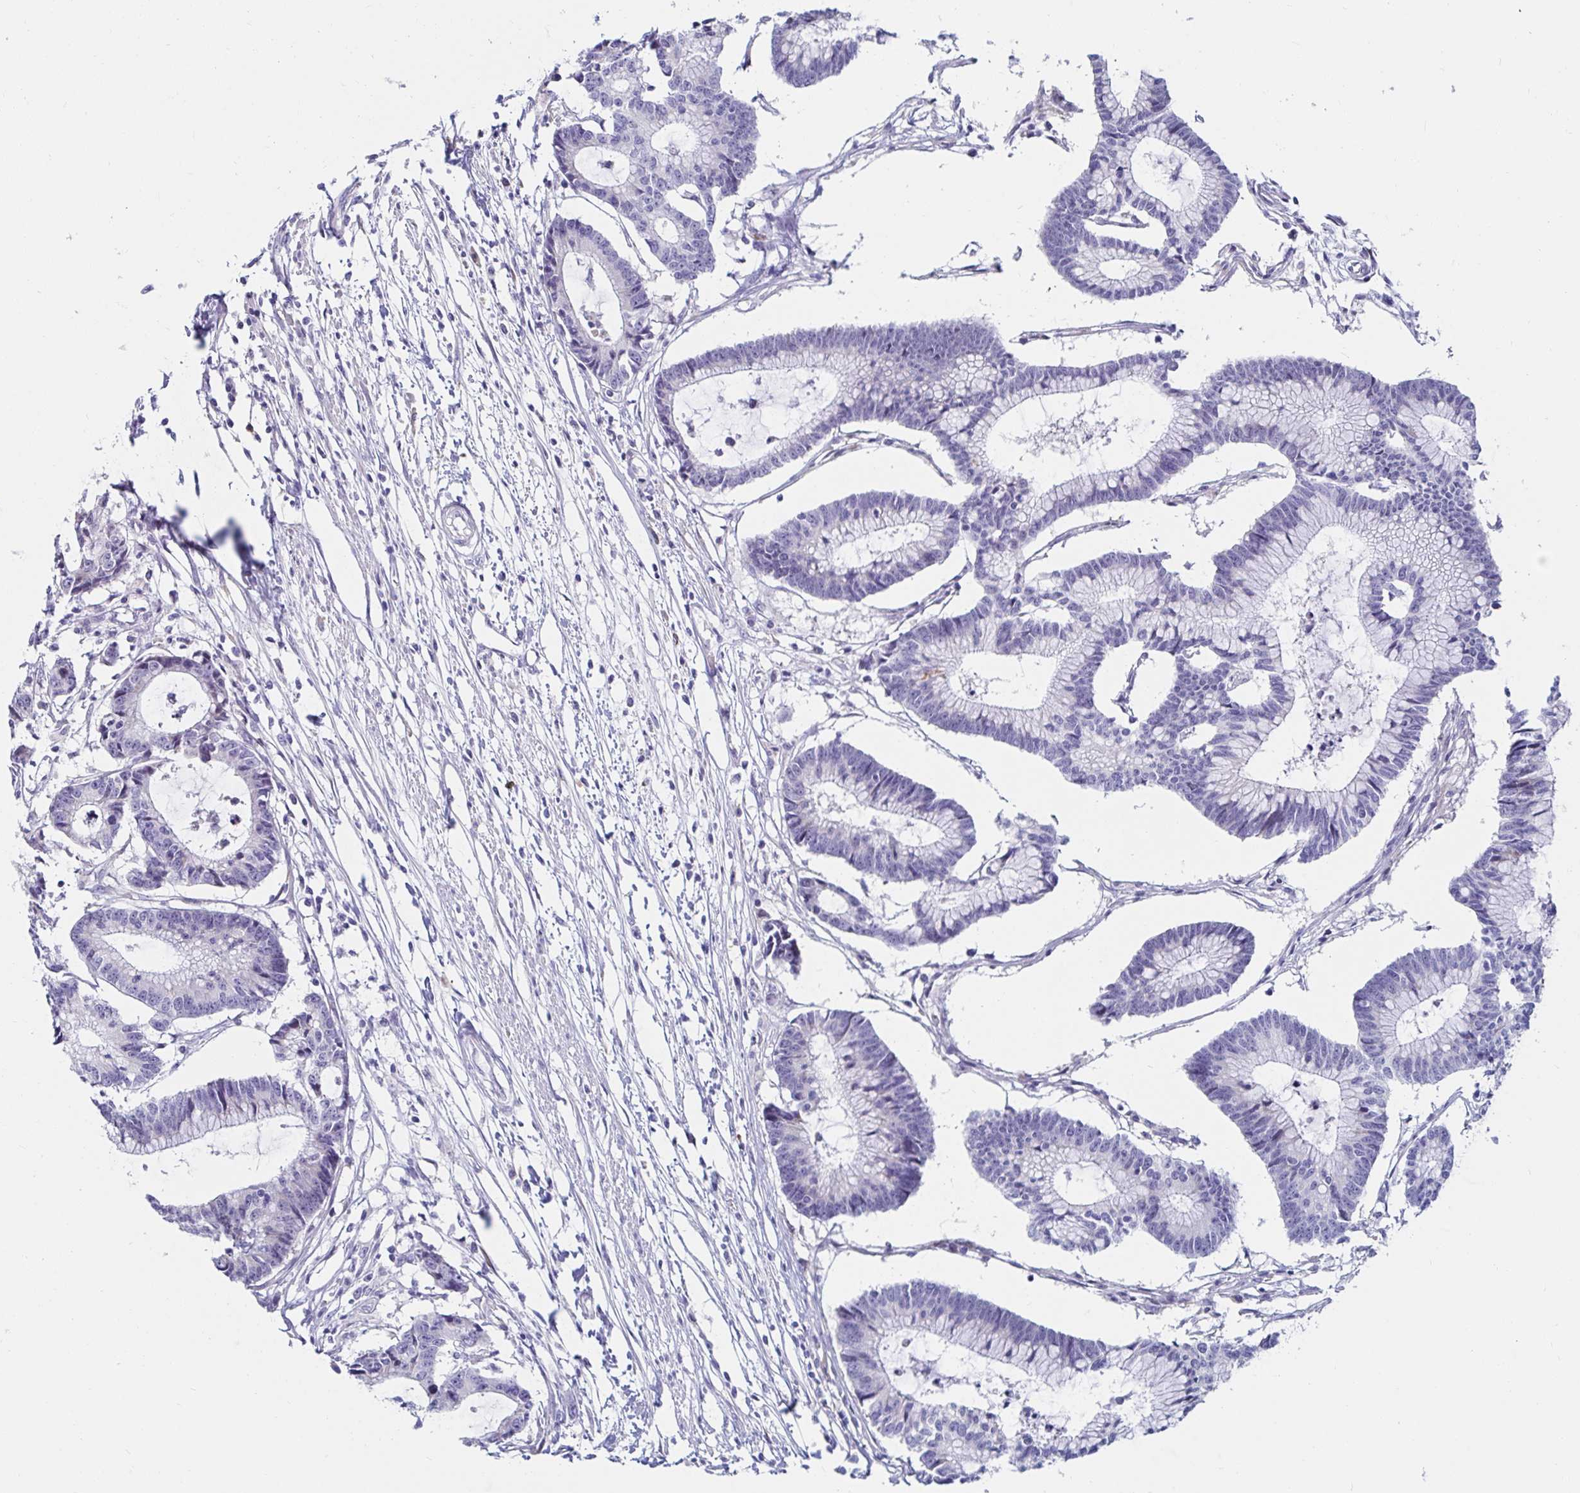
{"staining": {"intensity": "negative", "quantity": "none", "location": "none"}, "tissue": "colorectal cancer", "cell_type": "Tumor cells", "image_type": "cancer", "snomed": [{"axis": "morphology", "description": "Adenocarcinoma, NOS"}, {"axis": "topography", "description": "Colon"}], "caption": "Human colorectal cancer stained for a protein using immunohistochemistry shows no positivity in tumor cells.", "gene": "C4orf17", "patient": {"sex": "female", "age": 78}}